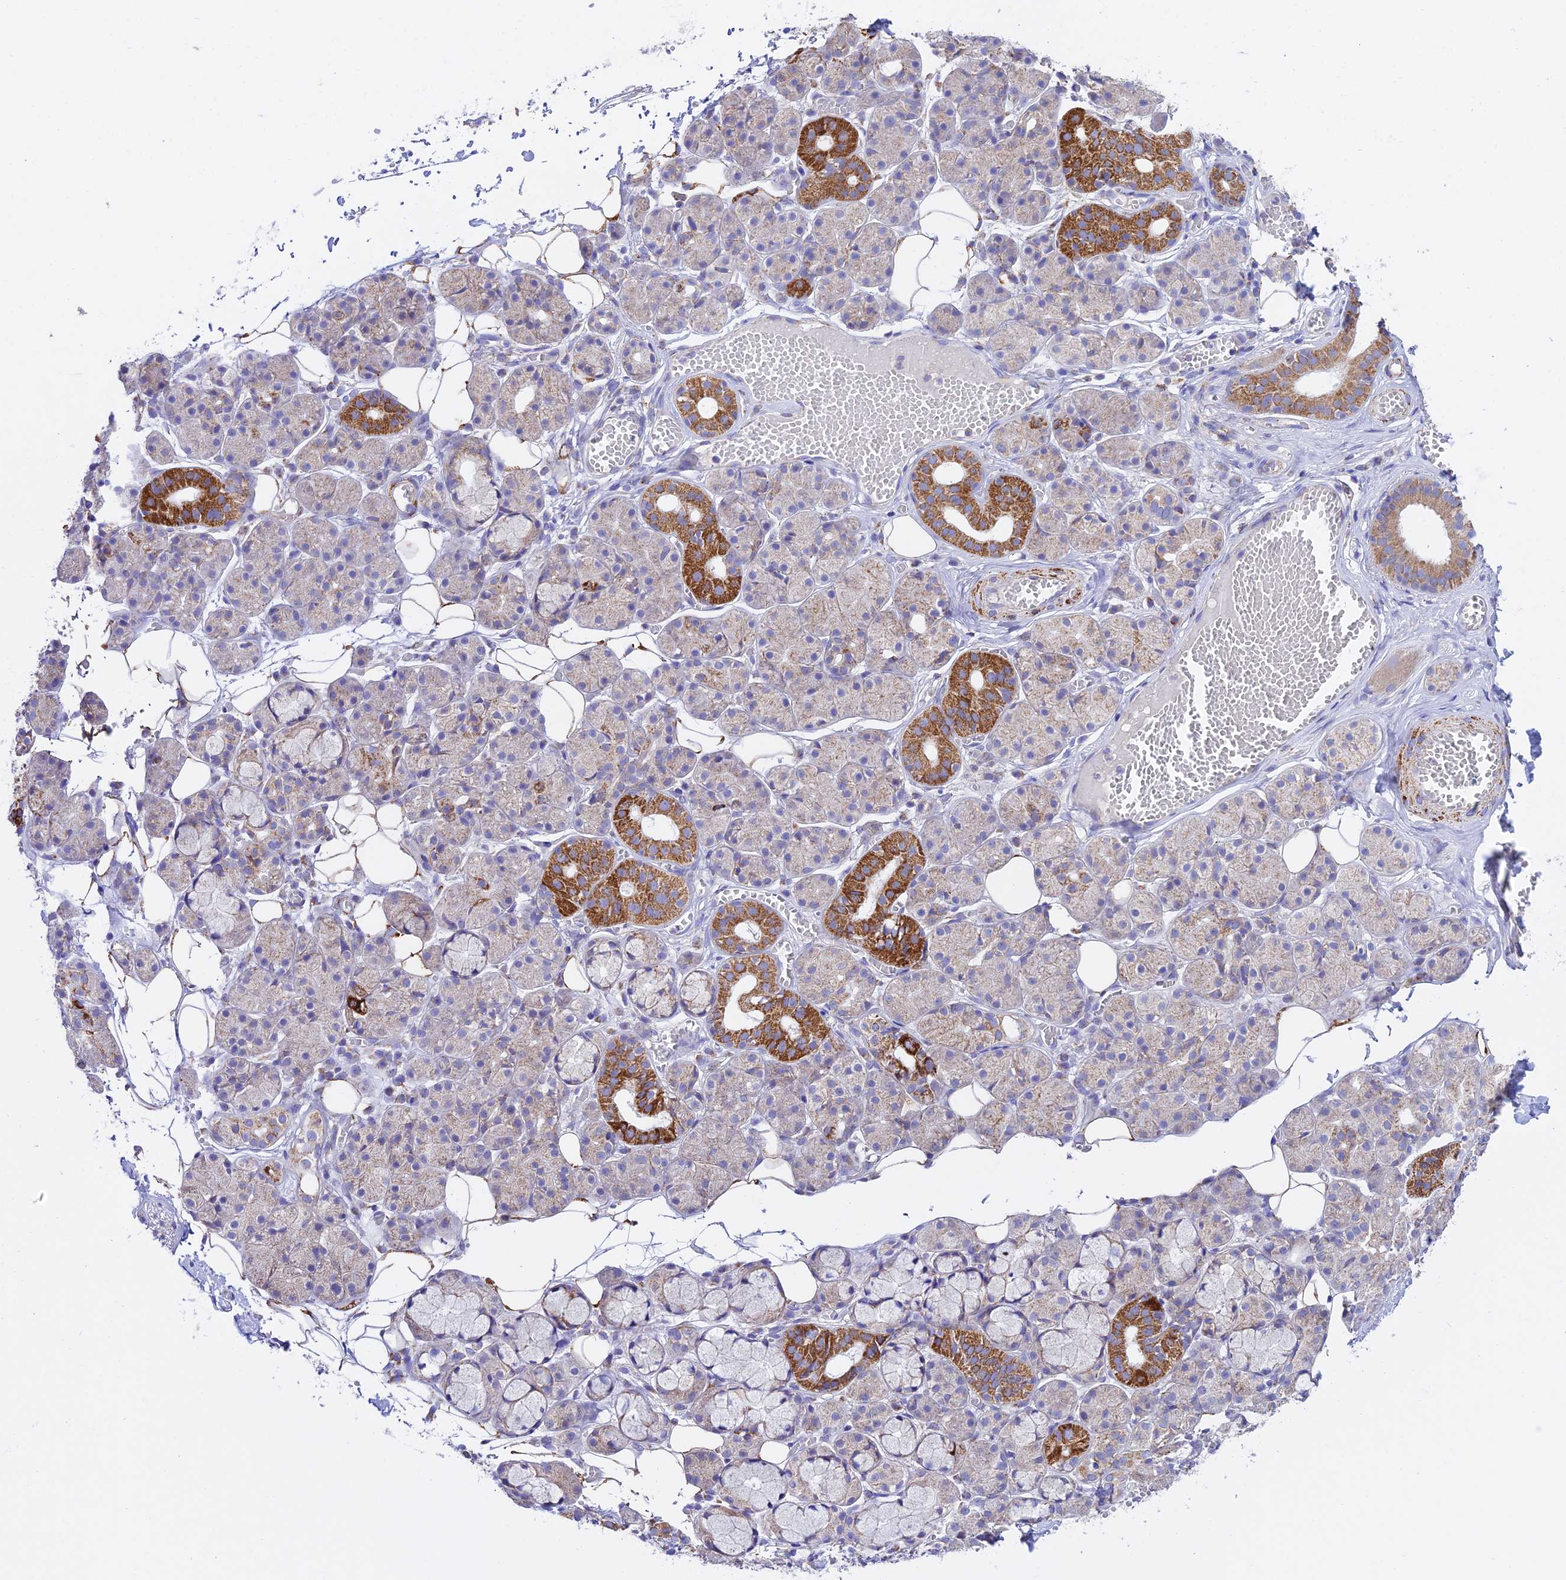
{"staining": {"intensity": "strong", "quantity": "25%-75%", "location": "cytoplasmic/membranous"}, "tissue": "salivary gland", "cell_type": "Glandular cells", "image_type": "normal", "snomed": [{"axis": "morphology", "description": "Normal tissue, NOS"}, {"axis": "topography", "description": "Salivary gland"}], "caption": "Immunohistochemistry (IHC) histopathology image of benign salivary gland: salivary gland stained using IHC displays high levels of strong protein expression localized specifically in the cytoplasmic/membranous of glandular cells, appearing as a cytoplasmic/membranous brown color.", "gene": "HSDL2", "patient": {"sex": "male", "age": 63}}